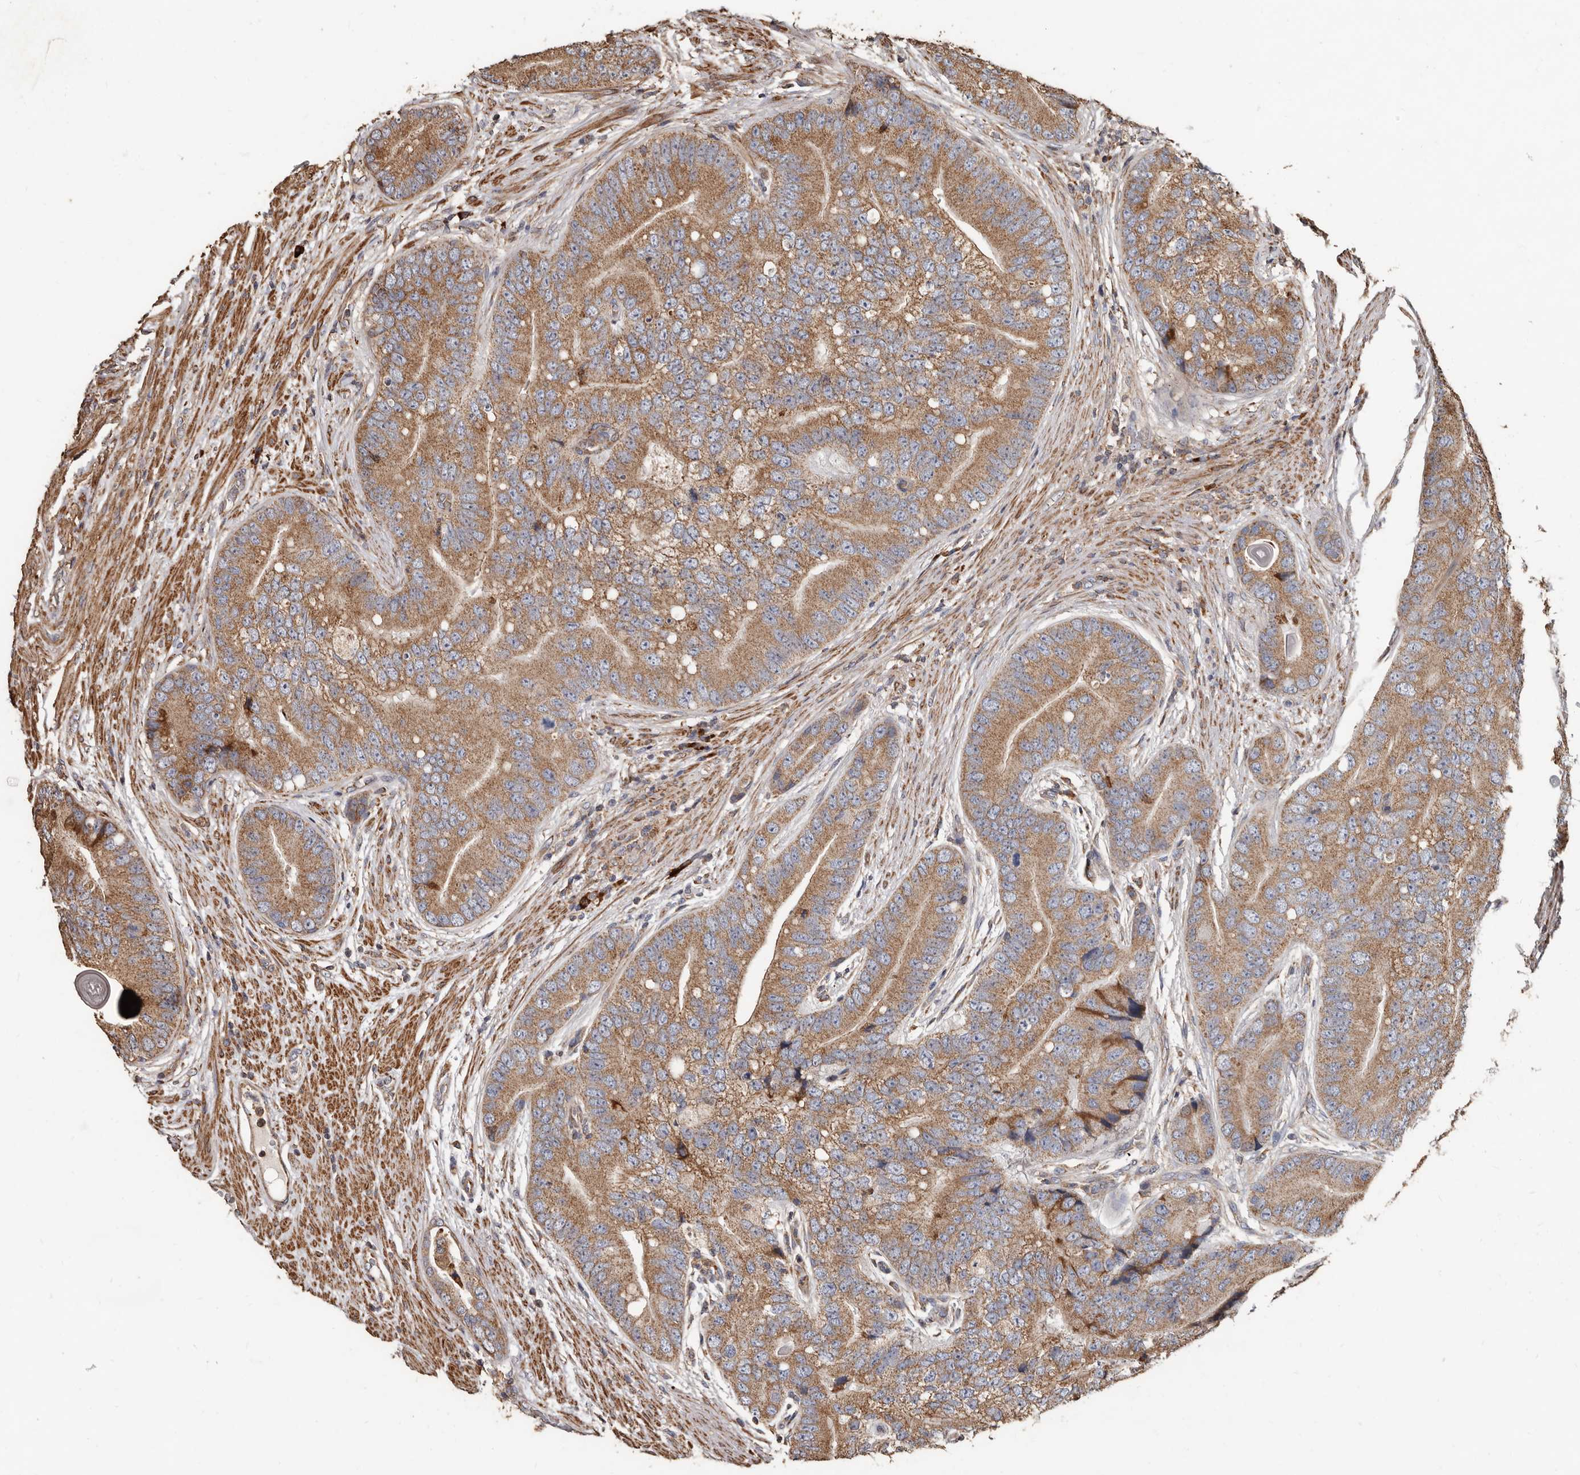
{"staining": {"intensity": "moderate", "quantity": ">75%", "location": "cytoplasmic/membranous"}, "tissue": "prostate cancer", "cell_type": "Tumor cells", "image_type": "cancer", "snomed": [{"axis": "morphology", "description": "Adenocarcinoma, High grade"}, {"axis": "topography", "description": "Prostate"}], "caption": "DAB (3,3'-diaminobenzidine) immunohistochemical staining of high-grade adenocarcinoma (prostate) demonstrates moderate cytoplasmic/membranous protein positivity in about >75% of tumor cells. (DAB (3,3'-diaminobenzidine) = brown stain, brightfield microscopy at high magnification).", "gene": "OSGIN2", "patient": {"sex": "male", "age": 70}}